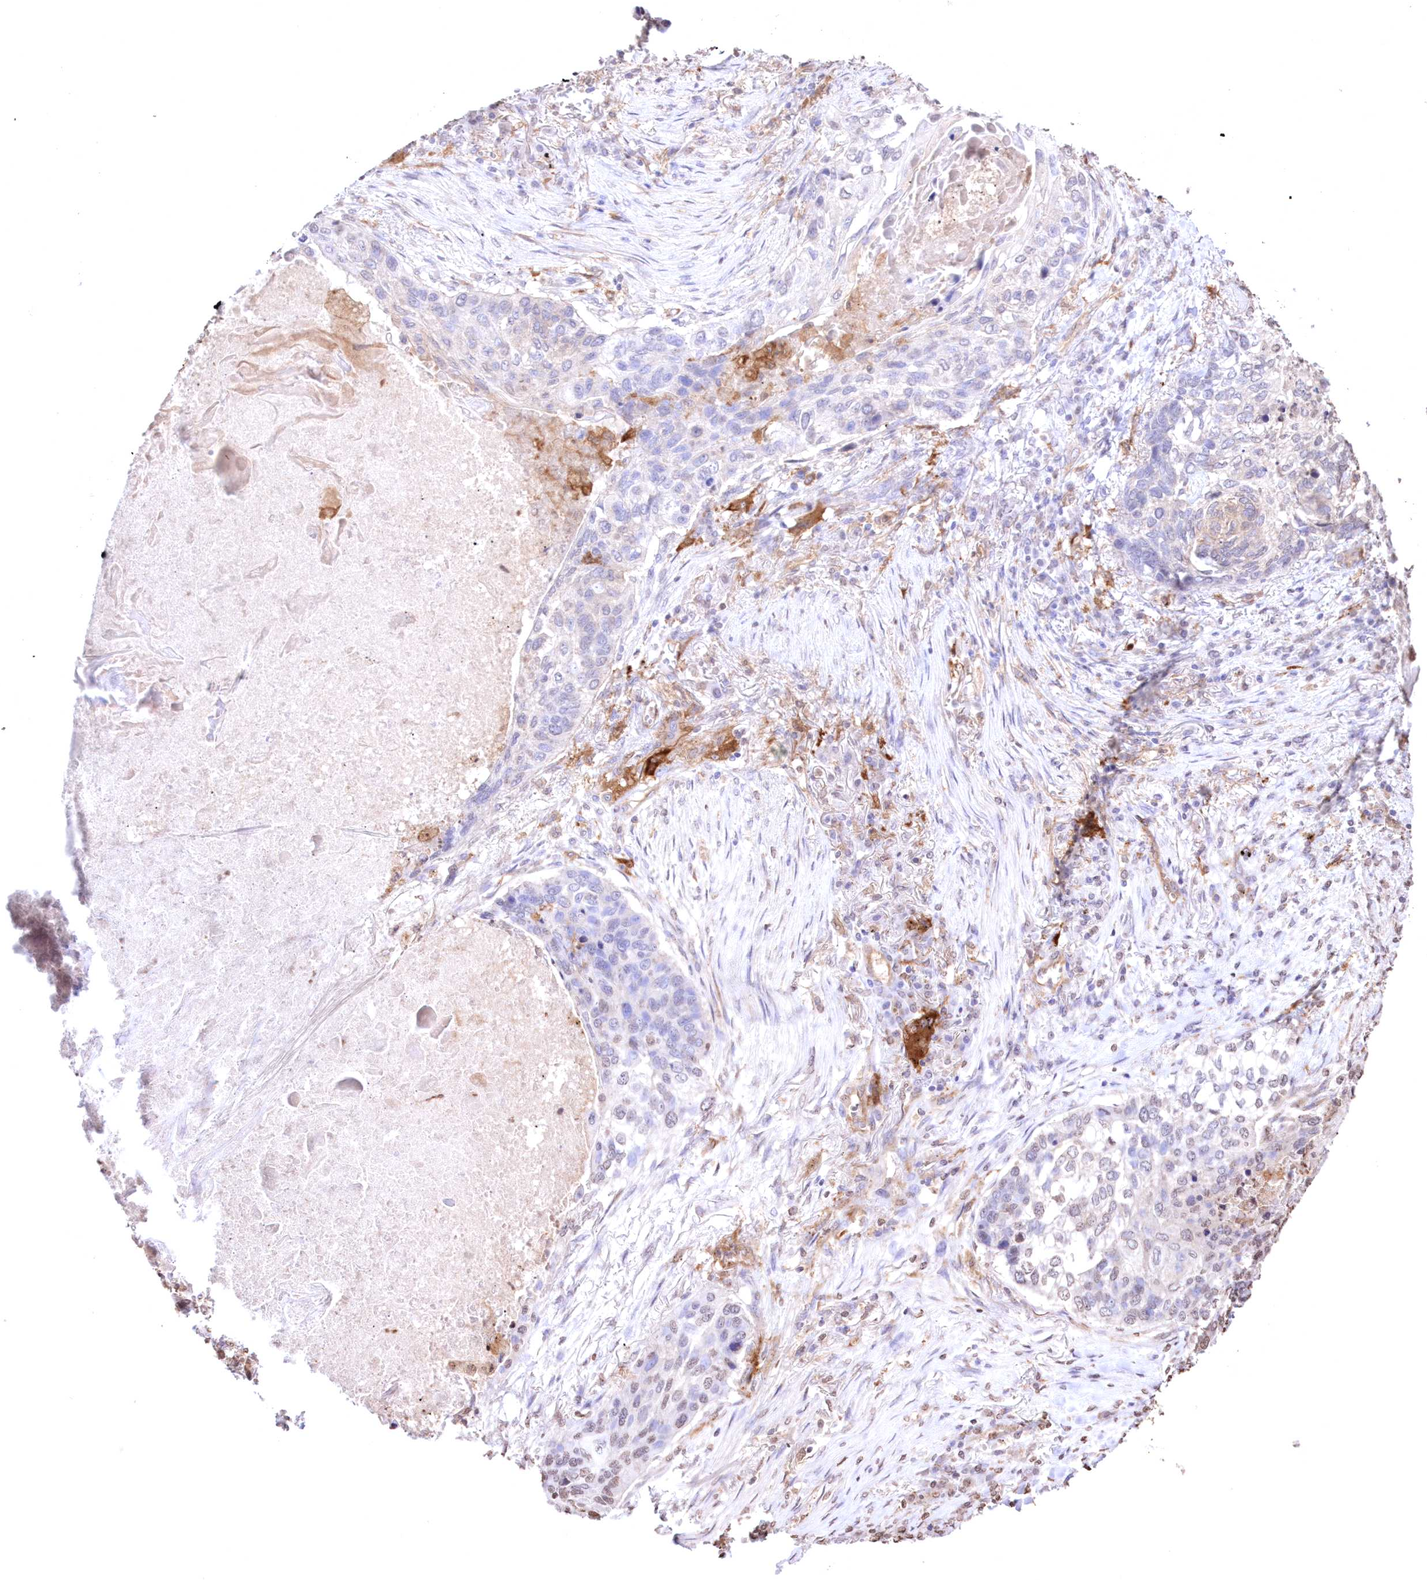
{"staining": {"intensity": "negative", "quantity": "none", "location": "none"}, "tissue": "lung cancer", "cell_type": "Tumor cells", "image_type": "cancer", "snomed": [{"axis": "morphology", "description": "Squamous cell carcinoma, NOS"}, {"axis": "topography", "description": "Lung"}], "caption": "High magnification brightfield microscopy of squamous cell carcinoma (lung) stained with DAB (3,3'-diaminobenzidine) (brown) and counterstained with hematoxylin (blue): tumor cells show no significant expression.", "gene": "FCHO2", "patient": {"sex": "female", "age": 63}}